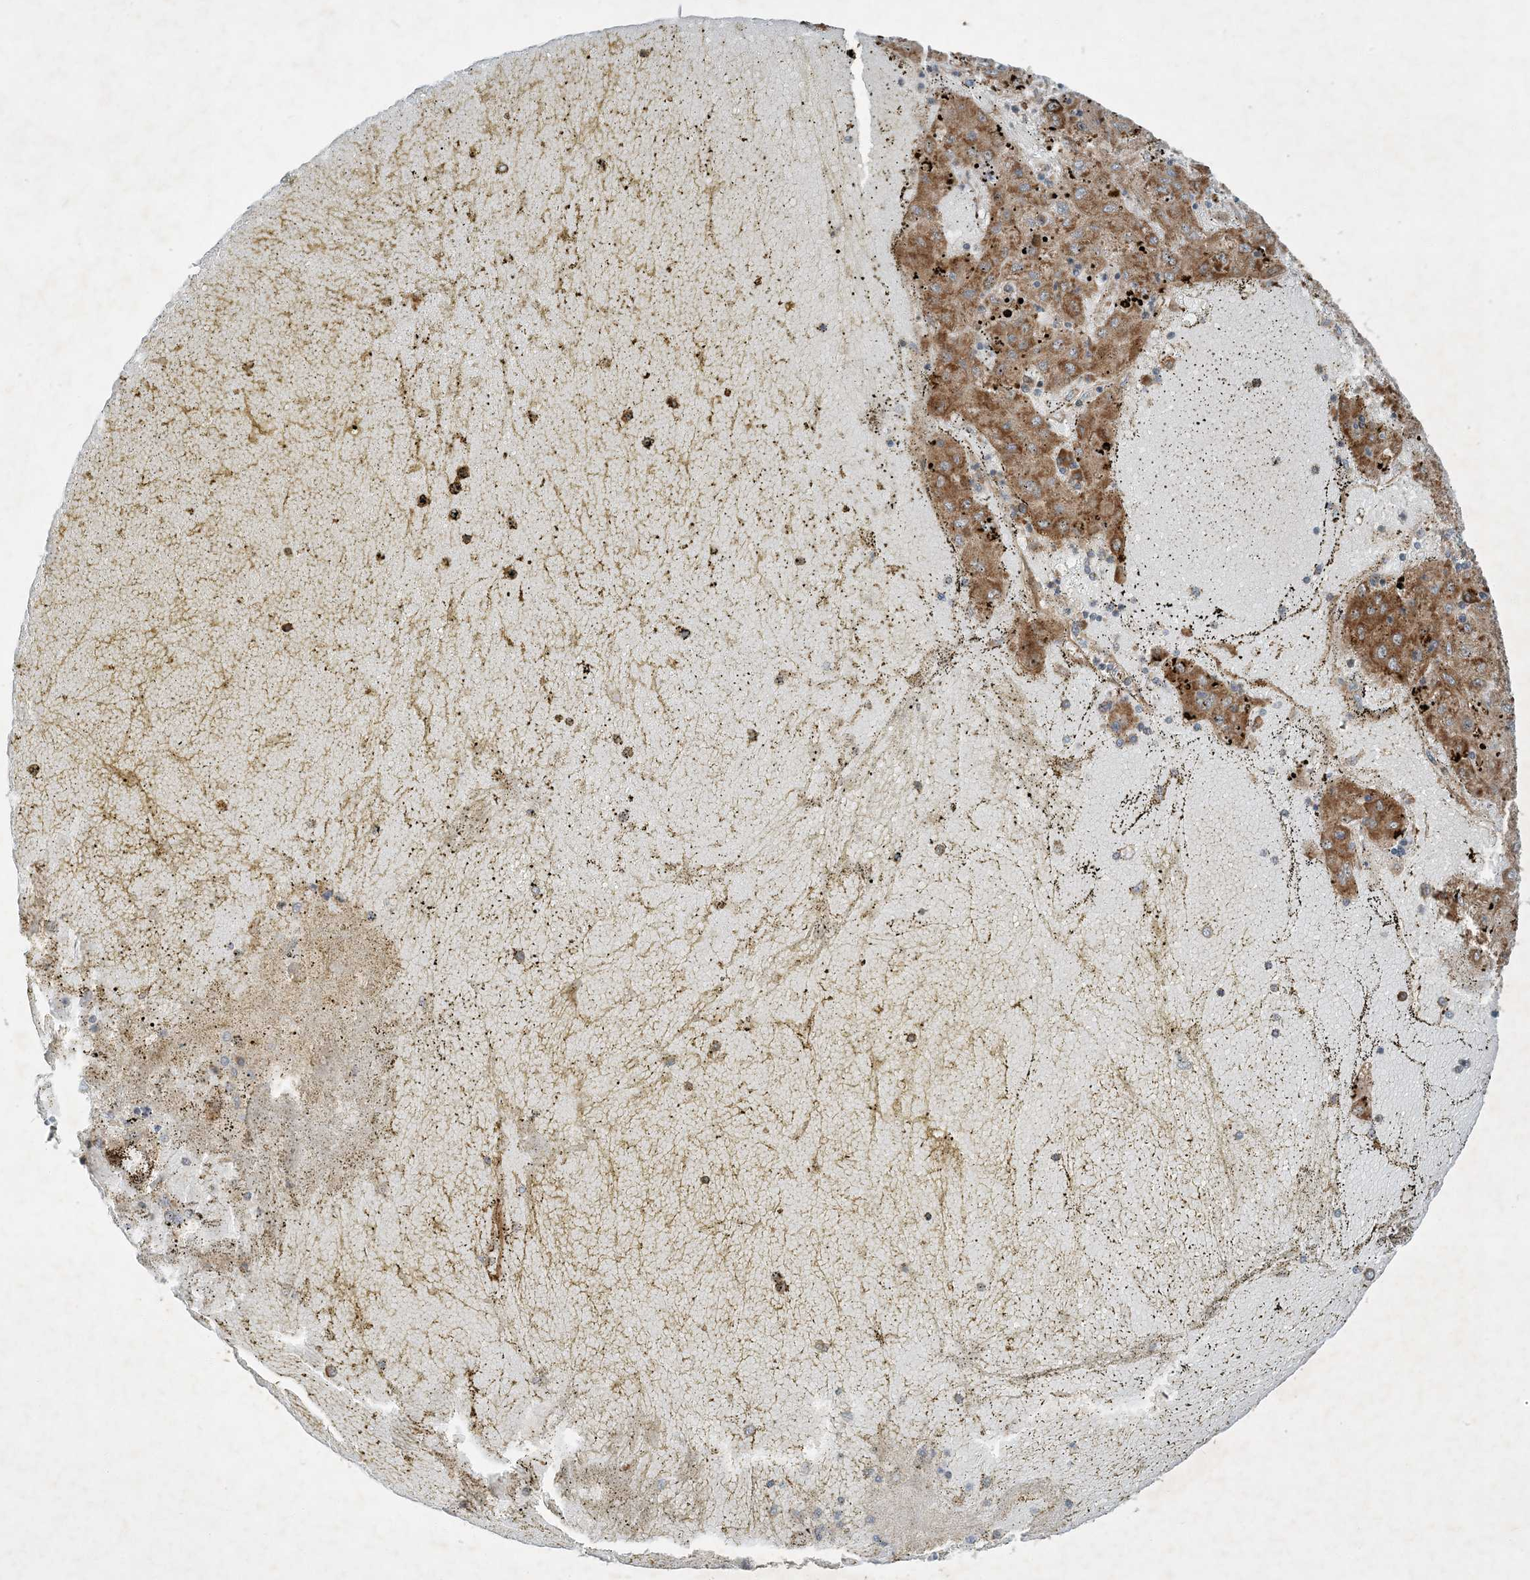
{"staining": {"intensity": "moderate", "quantity": ">75%", "location": "cytoplasmic/membranous"}, "tissue": "liver cancer", "cell_type": "Tumor cells", "image_type": "cancer", "snomed": [{"axis": "morphology", "description": "Carcinoma, Hepatocellular, NOS"}, {"axis": "topography", "description": "Liver"}], "caption": "Liver cancer was stained to show a protein in brown. There is medium levels of moderate cytoplasmic/membranous staining in about >75% of tumor cells.", "gene": "COMMD8", "patient": {"sex": "male", "age": 72}}